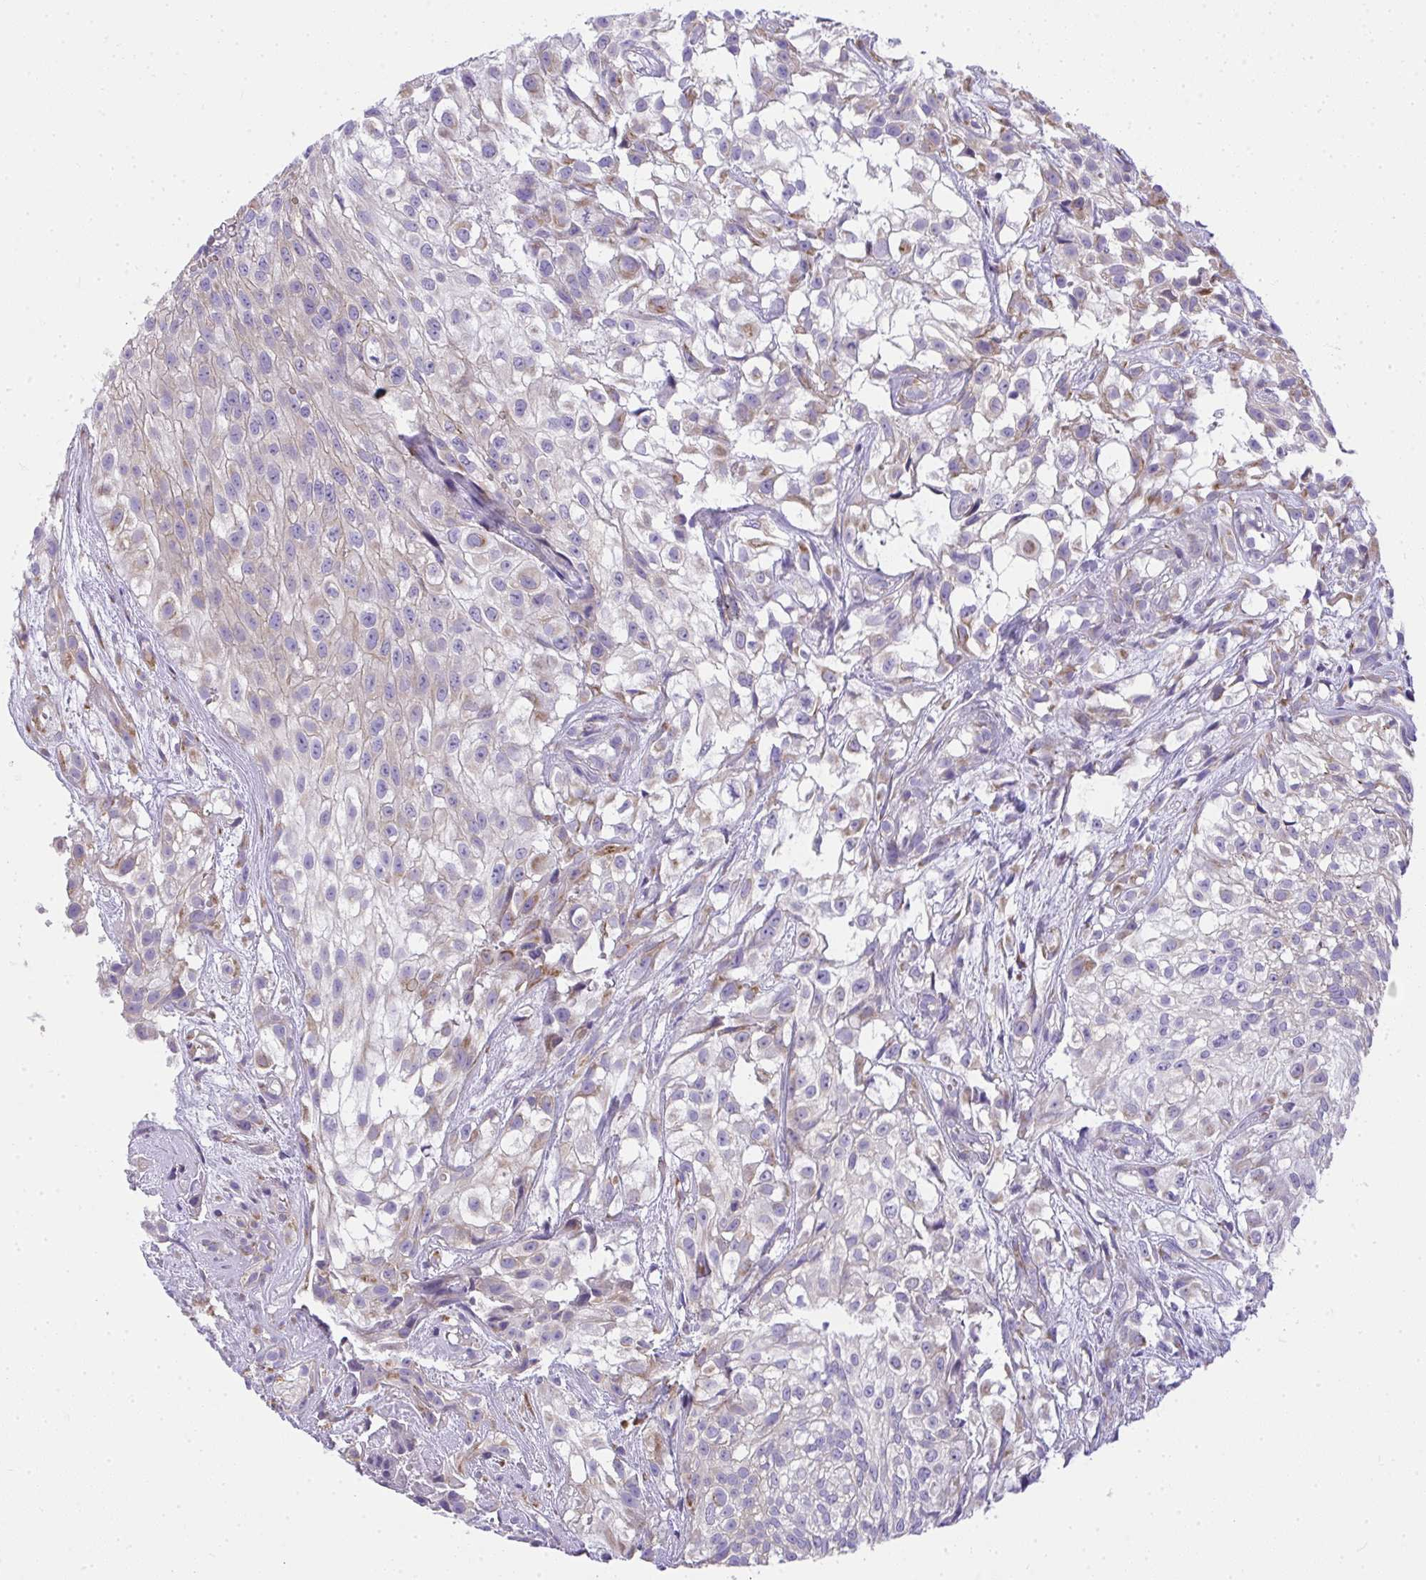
{"staining": {"intensity": "weak", "quantity": "<25%", "location": "cytoplasmic/membranous"}, "tissue": "urothelial cancer", "cell_type": "Tumor cells", "image_type": "cancer", "snomed": [{"axis": "morphology", "description": "Urothelial carcinoma, High grade"}, {"axis": "topography", "description": "Urinary bladder"}], "caption": "Immunohistochemistry (IHC) of urothelial cancer demonstrates no positivity in tumor cells.", "gene": "ADRA2C", "patient": {"sex": "male", "age": 56}}